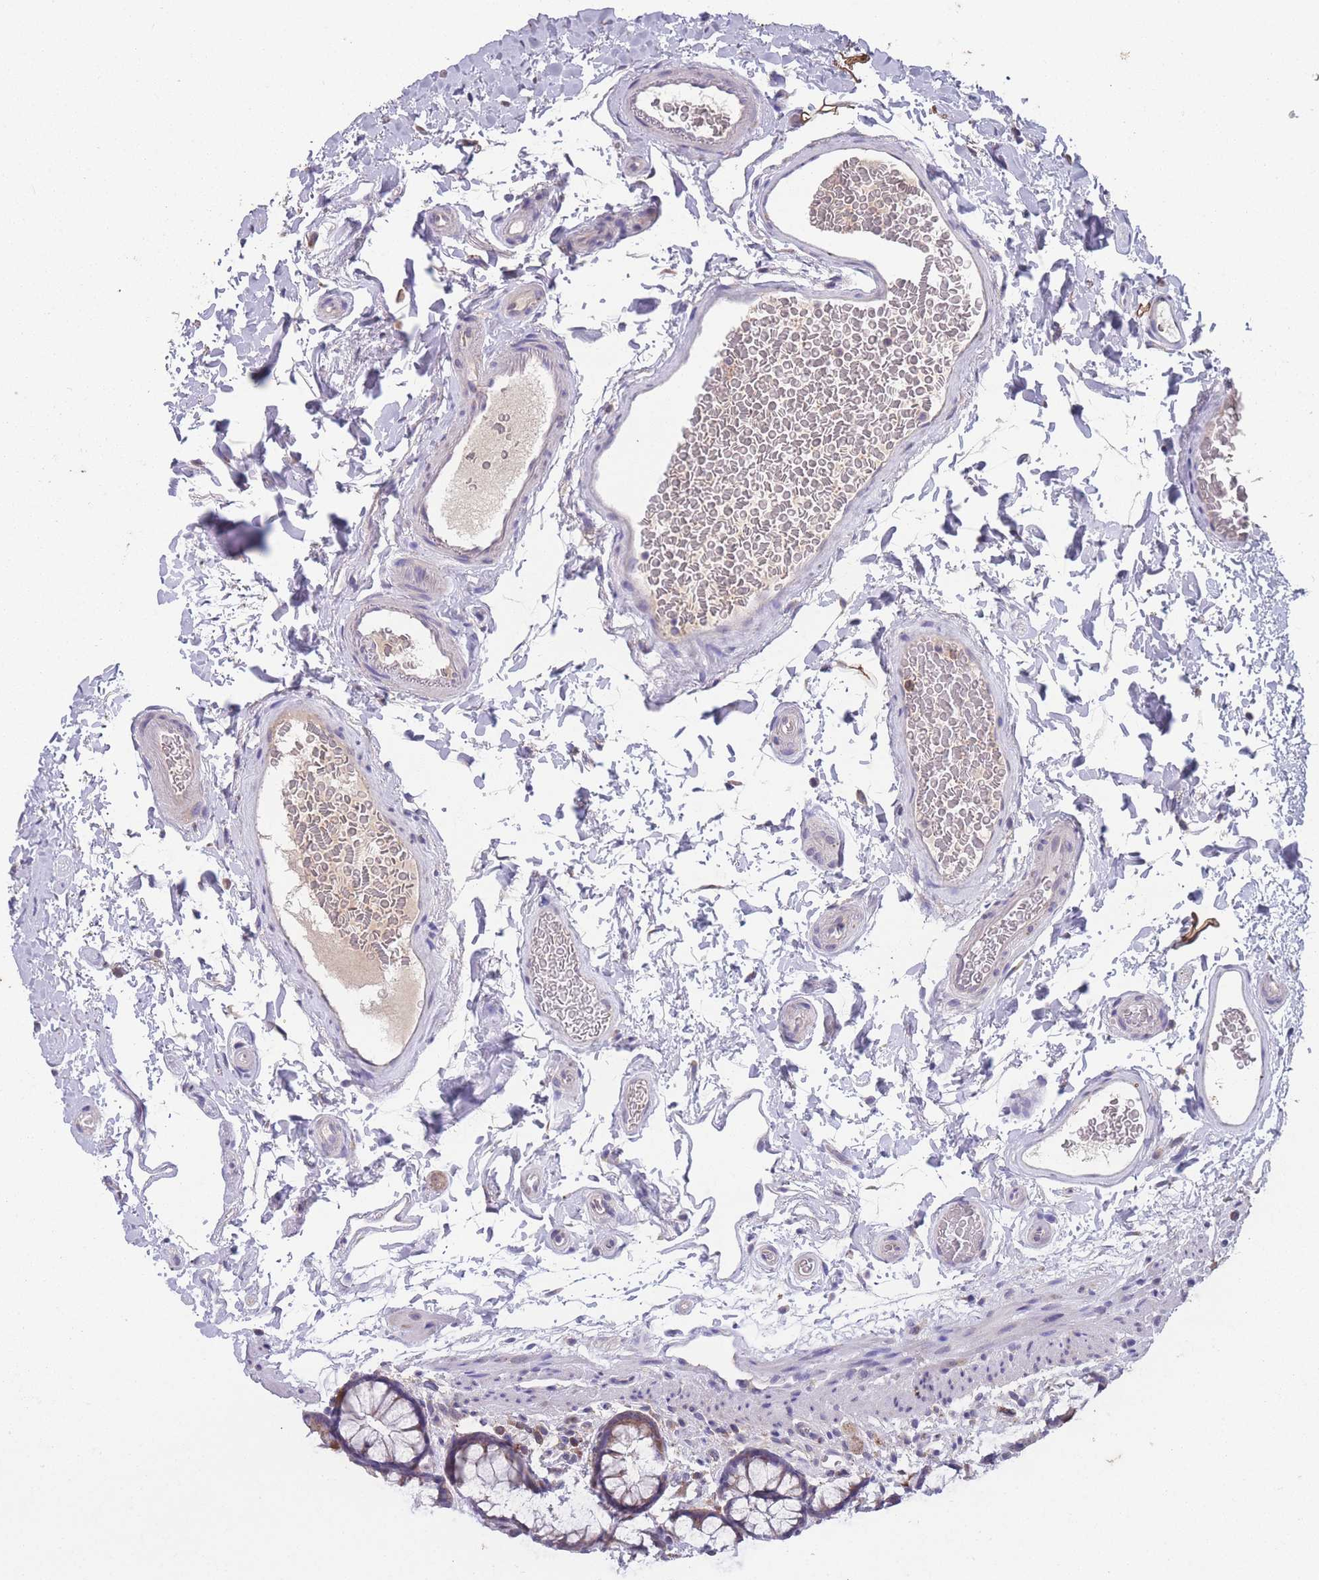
{"staining": {"intensity": "weak", "quantity": "<25%", "location": "cytoplasmic/membranous"}, "tissue": "colon", "cell_type": "Endothelial cells", "image_type": "normal", "snomed": [{"axis": "morphology", "description": "Normal tissue, NOS"}, {"axis": "topography", "description": "Colon"}], "caption": "Micrograph shows no significant protein staining in endothelial cells of benign colon.", "gene": "STIM2", "patient": {"sex": "female", "age": 82}}